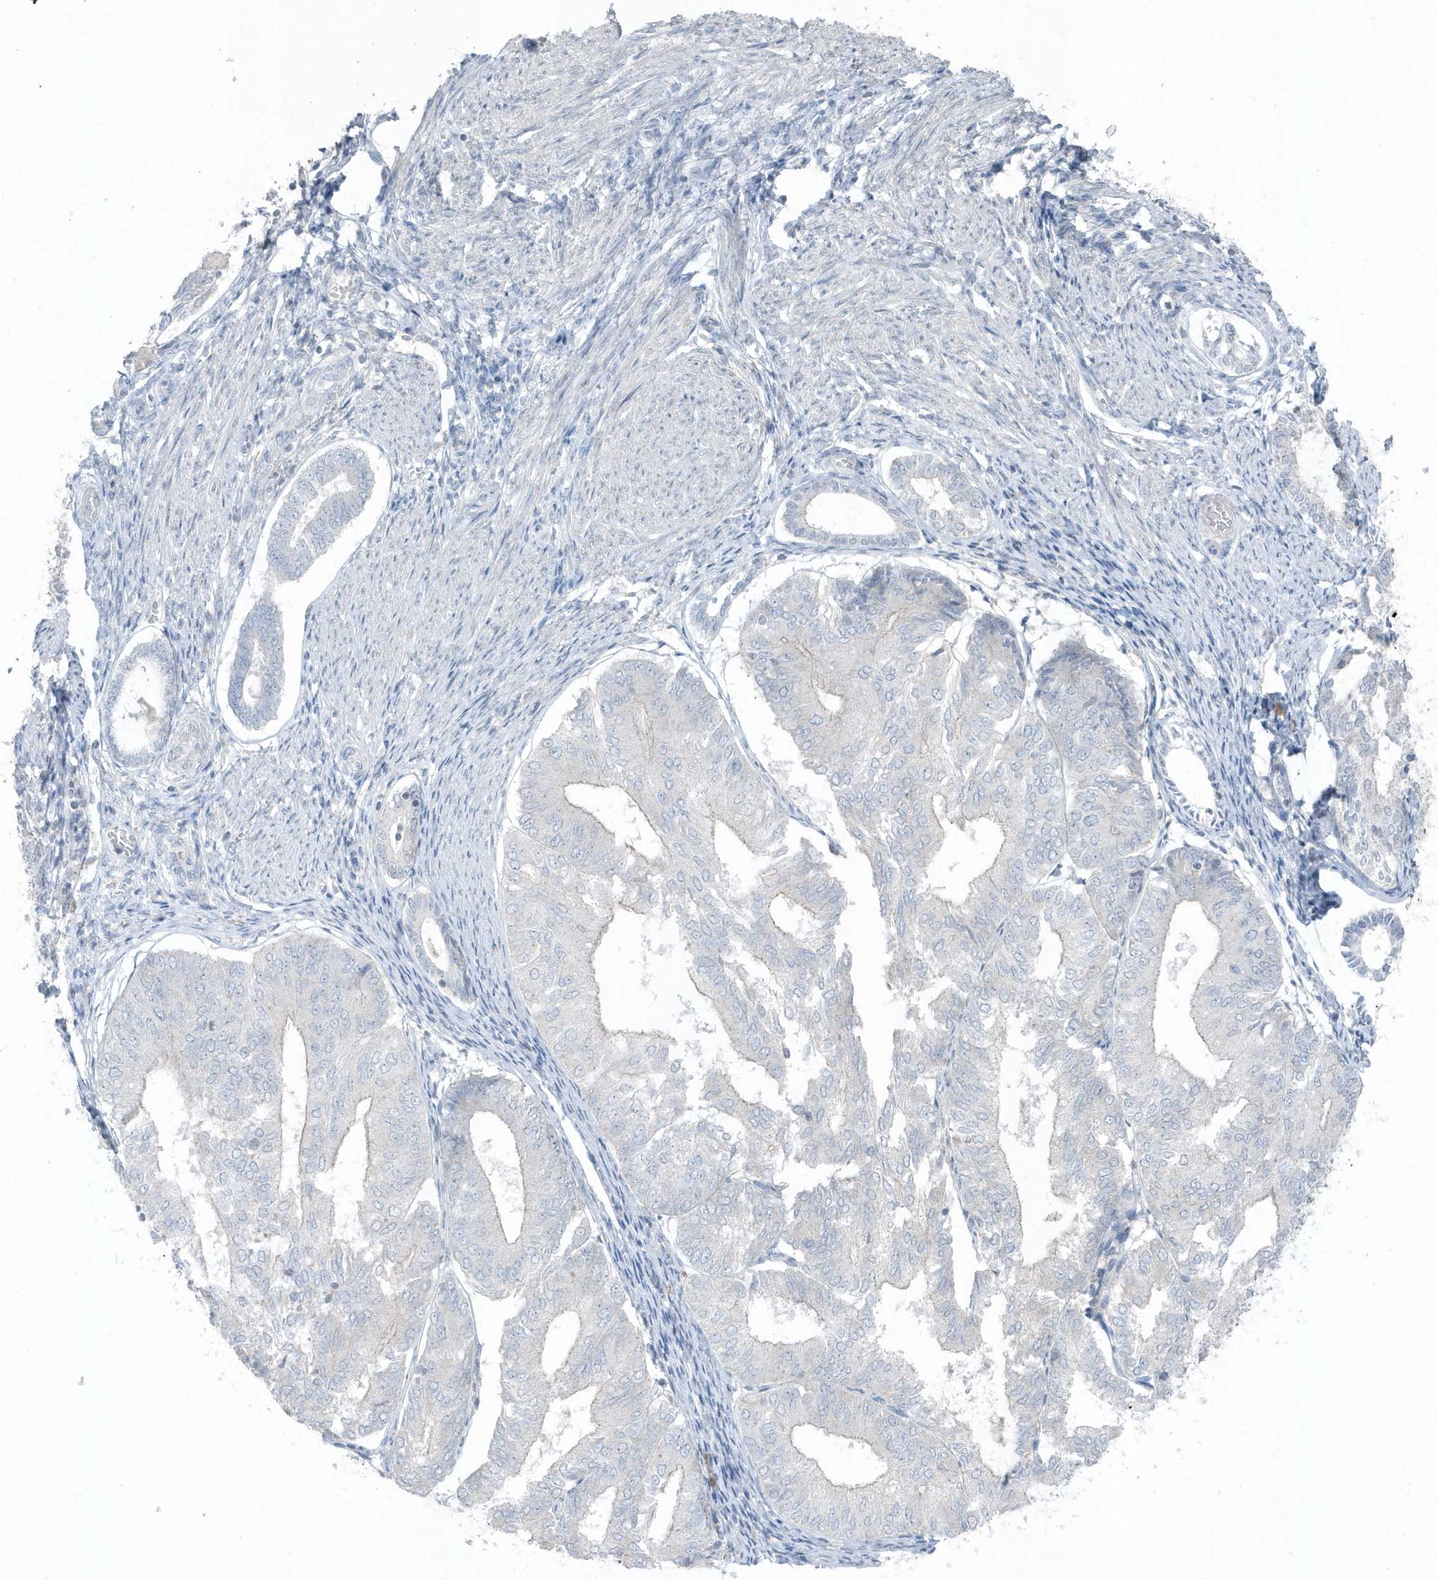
{"staining": {"intensity": "negative", "quantity": "none", "location": "none"}, "tissue": "endometrial cancer", "cell_type": "Tumor cells", "image_type": "cancer", "snomed": [{"axis": "morphology", "description": "Adenocarcinoma, NOS"}, {"axis": "topography", "description": "Endometrium"}], "caption": "Micrograph shows no significant protein expression in tumor cells of adenocarcinoma (endometrial).", "gene": "ACTC1", "patient": {"sex": "female", "age": 81}}